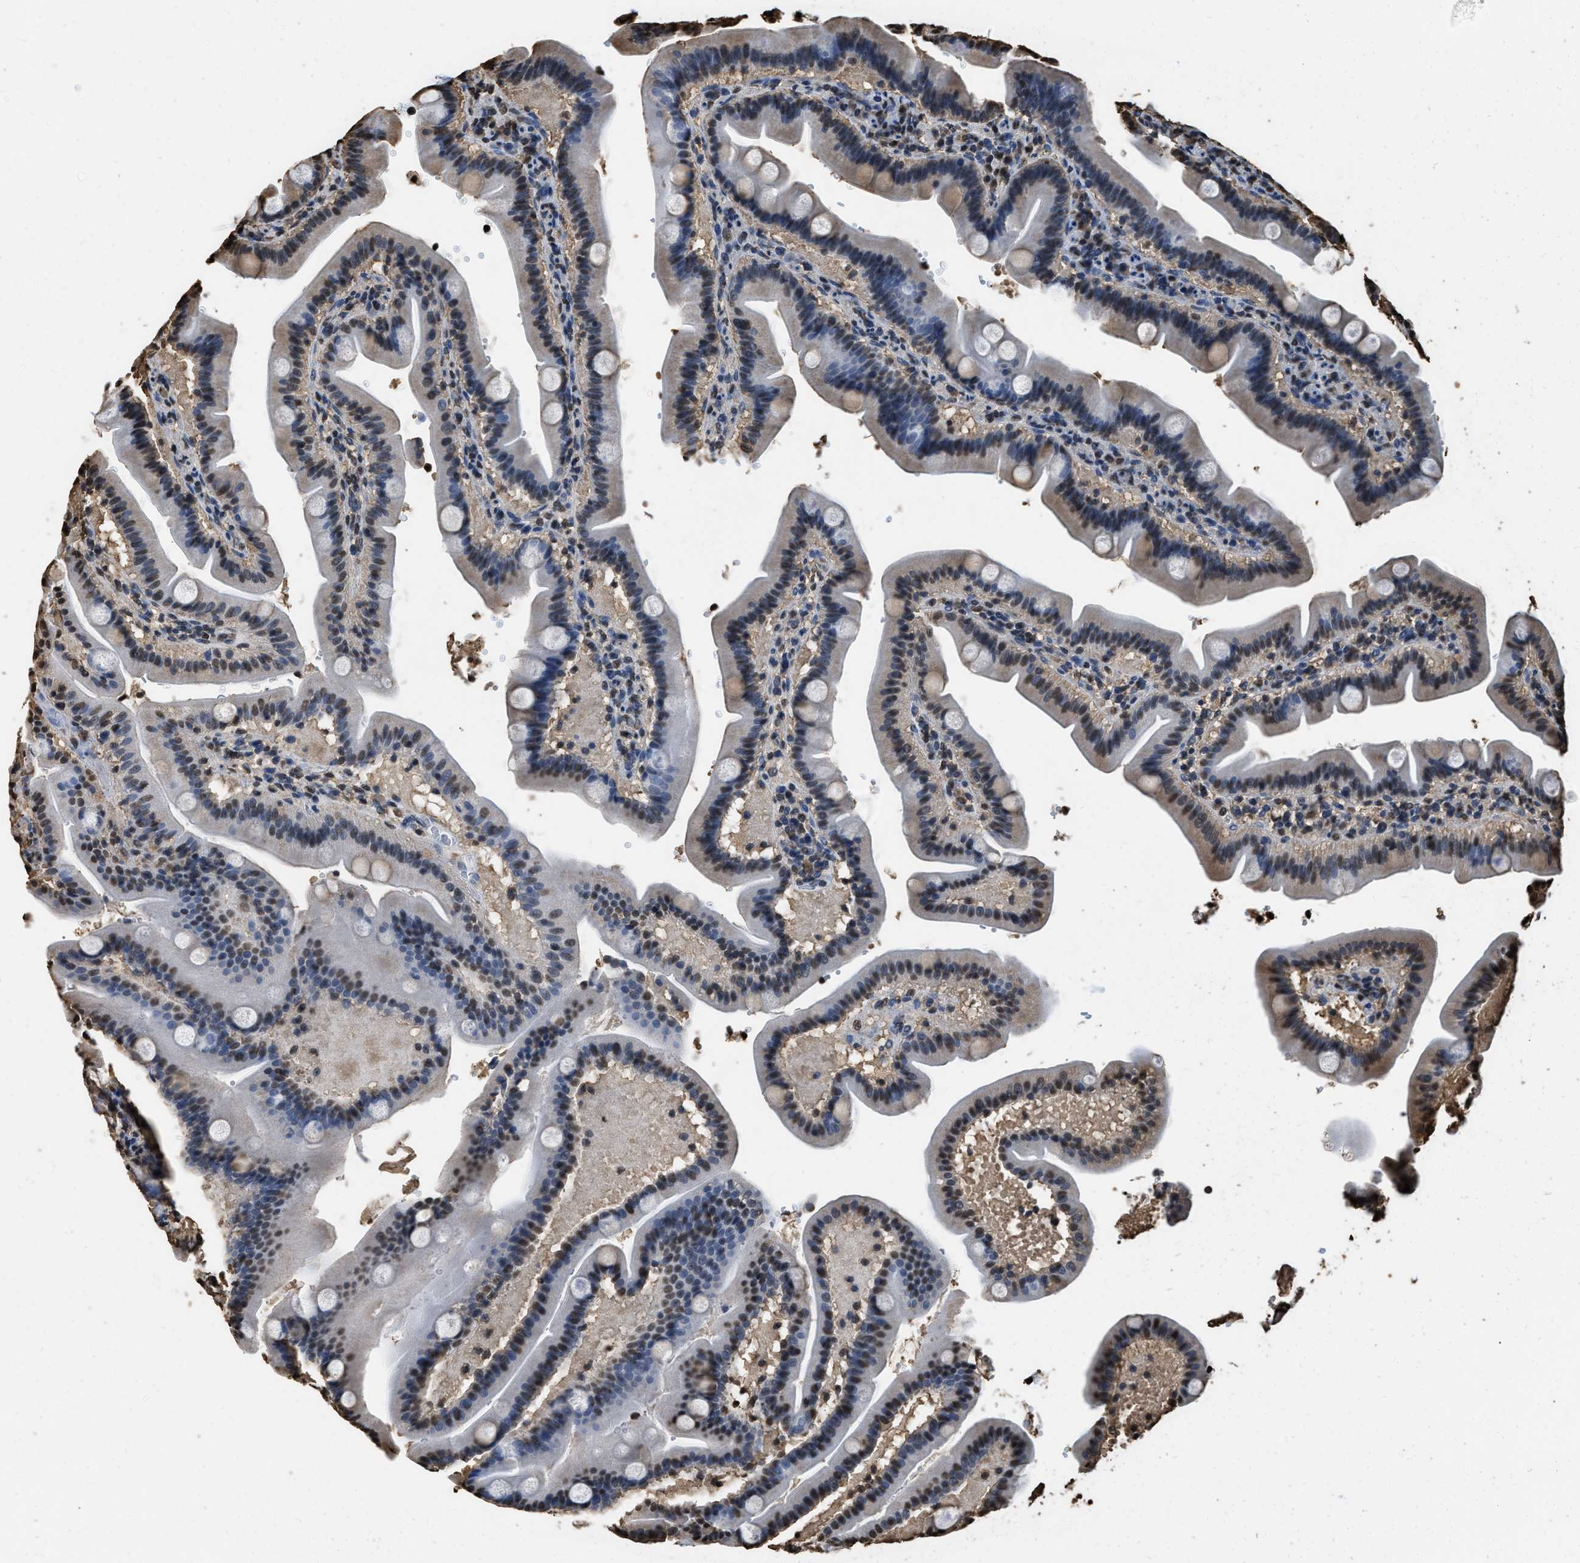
{"staining": {"intensity": "moderate", "quantity": "25%-75%", "location": "cytoplasmic/membranous,nuclear"}, "tissue": "duodenum", "cell_type": "Glandular cells", "image_type": "normal", "snomed": [{"axis": "morphology", "description": "Normal tissue, NOS"}, {"axis": "topography", "description": "Duodenum"}], "caption": "Glandular cells show medium levels of moderate cytoplasmic/membranous,nuclear positivity in about 25%-75% of cells in unremarkable human duodenum. (brown staining indicates protein expression, while blue staining denotes nuclei).", "gene": "GAPDH", "patient": {"sex": "male", "age": 54}}